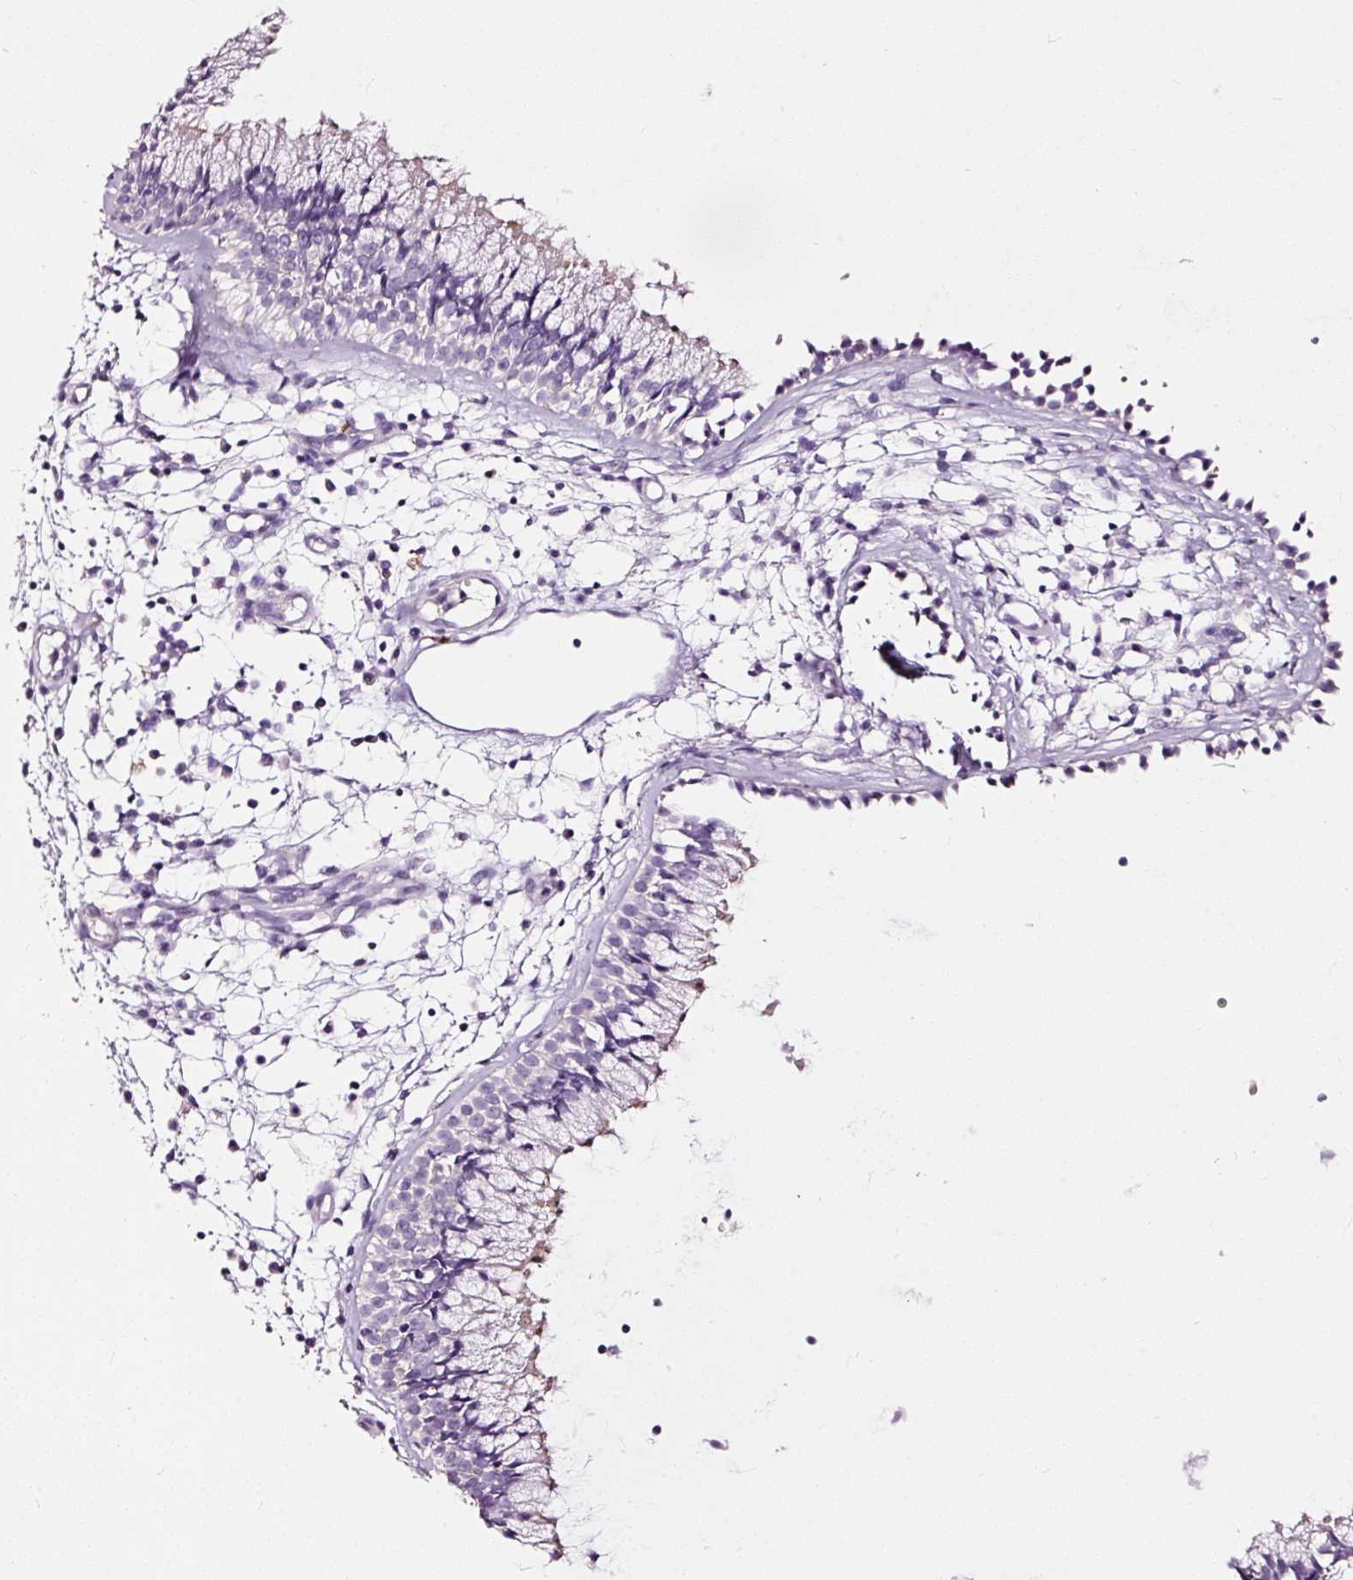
{"staining": {"intensity": "moderate", "quantity": "<25%", "location": "cytoplasmic/membranous"}, "tissue": "nasopharynx", "cell_type": "Respiratory epithelial cells", "image_type": "normal", "snomed": [{"axis": "morphology", "description": "Normal tissue, NOS"}, {"axis": "topography", "description": "Nasopharynx"}], "caption": "Moderate cytoplasmic/membranous protein staining is seen in about <25% of respiratory epithelial cells in nasopharynx. Immunohistochemistry stains the protein in brown and the nuclei are stained blue.", "gene": "LAMP3", "patient": {"sex": "male", "age": 21}}